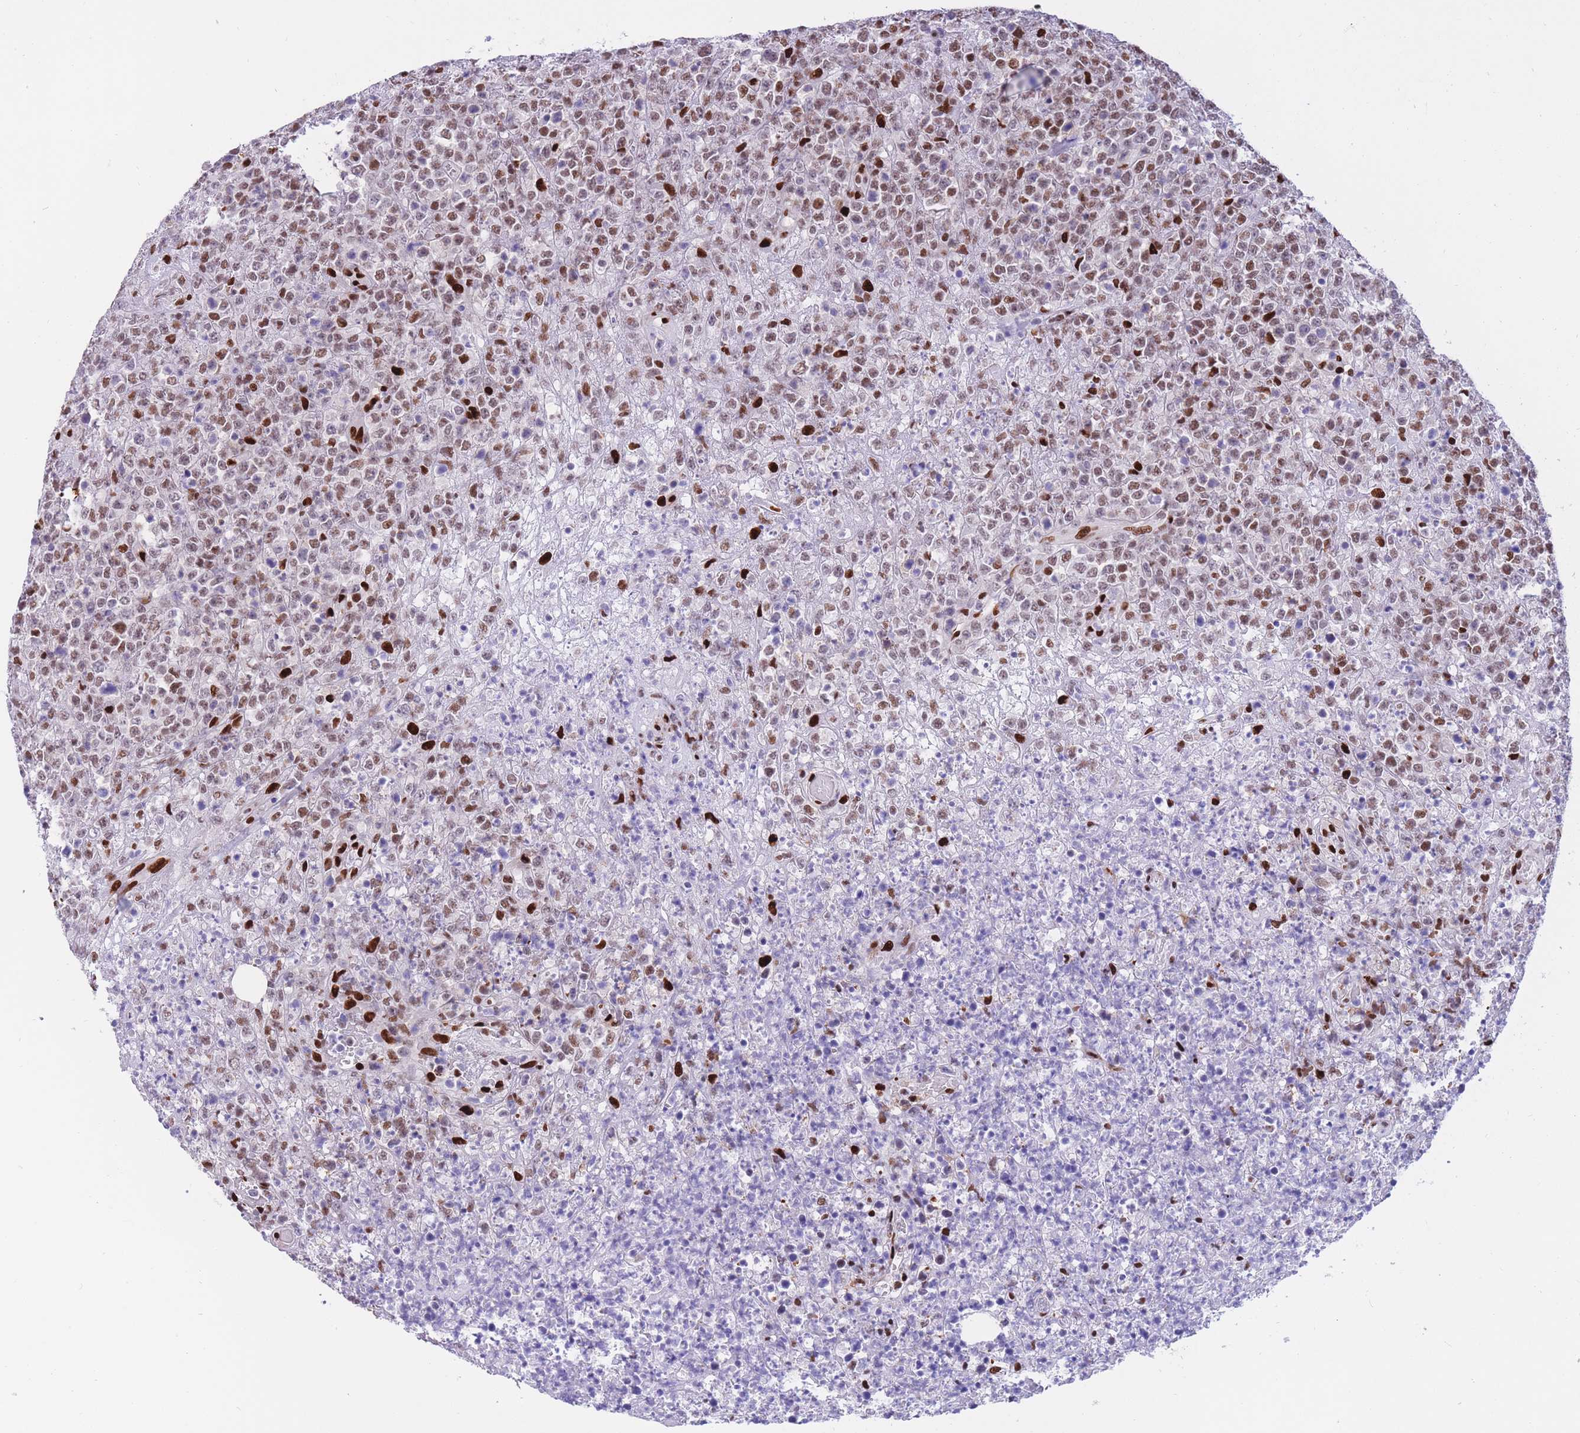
{"staining": {"intensity": "moderate", "quantity": ">75%", "location": "nuclear"}, "tissue": "lymphoma", "cell_type": "Tumor cells", "image_type": "cancer", "snomed": [{"axis": "morphology", "description": "Malignant lymphoma, non-Hodgkin's type, High grade"}, {"axis": "topography", "description": "Colon"}], "caption": "DAB (3,3'-diaminobenzidine) immunohistochemical staining of human lymphoma shows moderate nuclear protein expression in approximately >75% of tumor cells. (Stains: DAB in brown, nuclei in blue, Microscopy: brightfield microscopy at high magnification).", "gene": "NASP", "patient": {"sex": "female", "age": 53}}